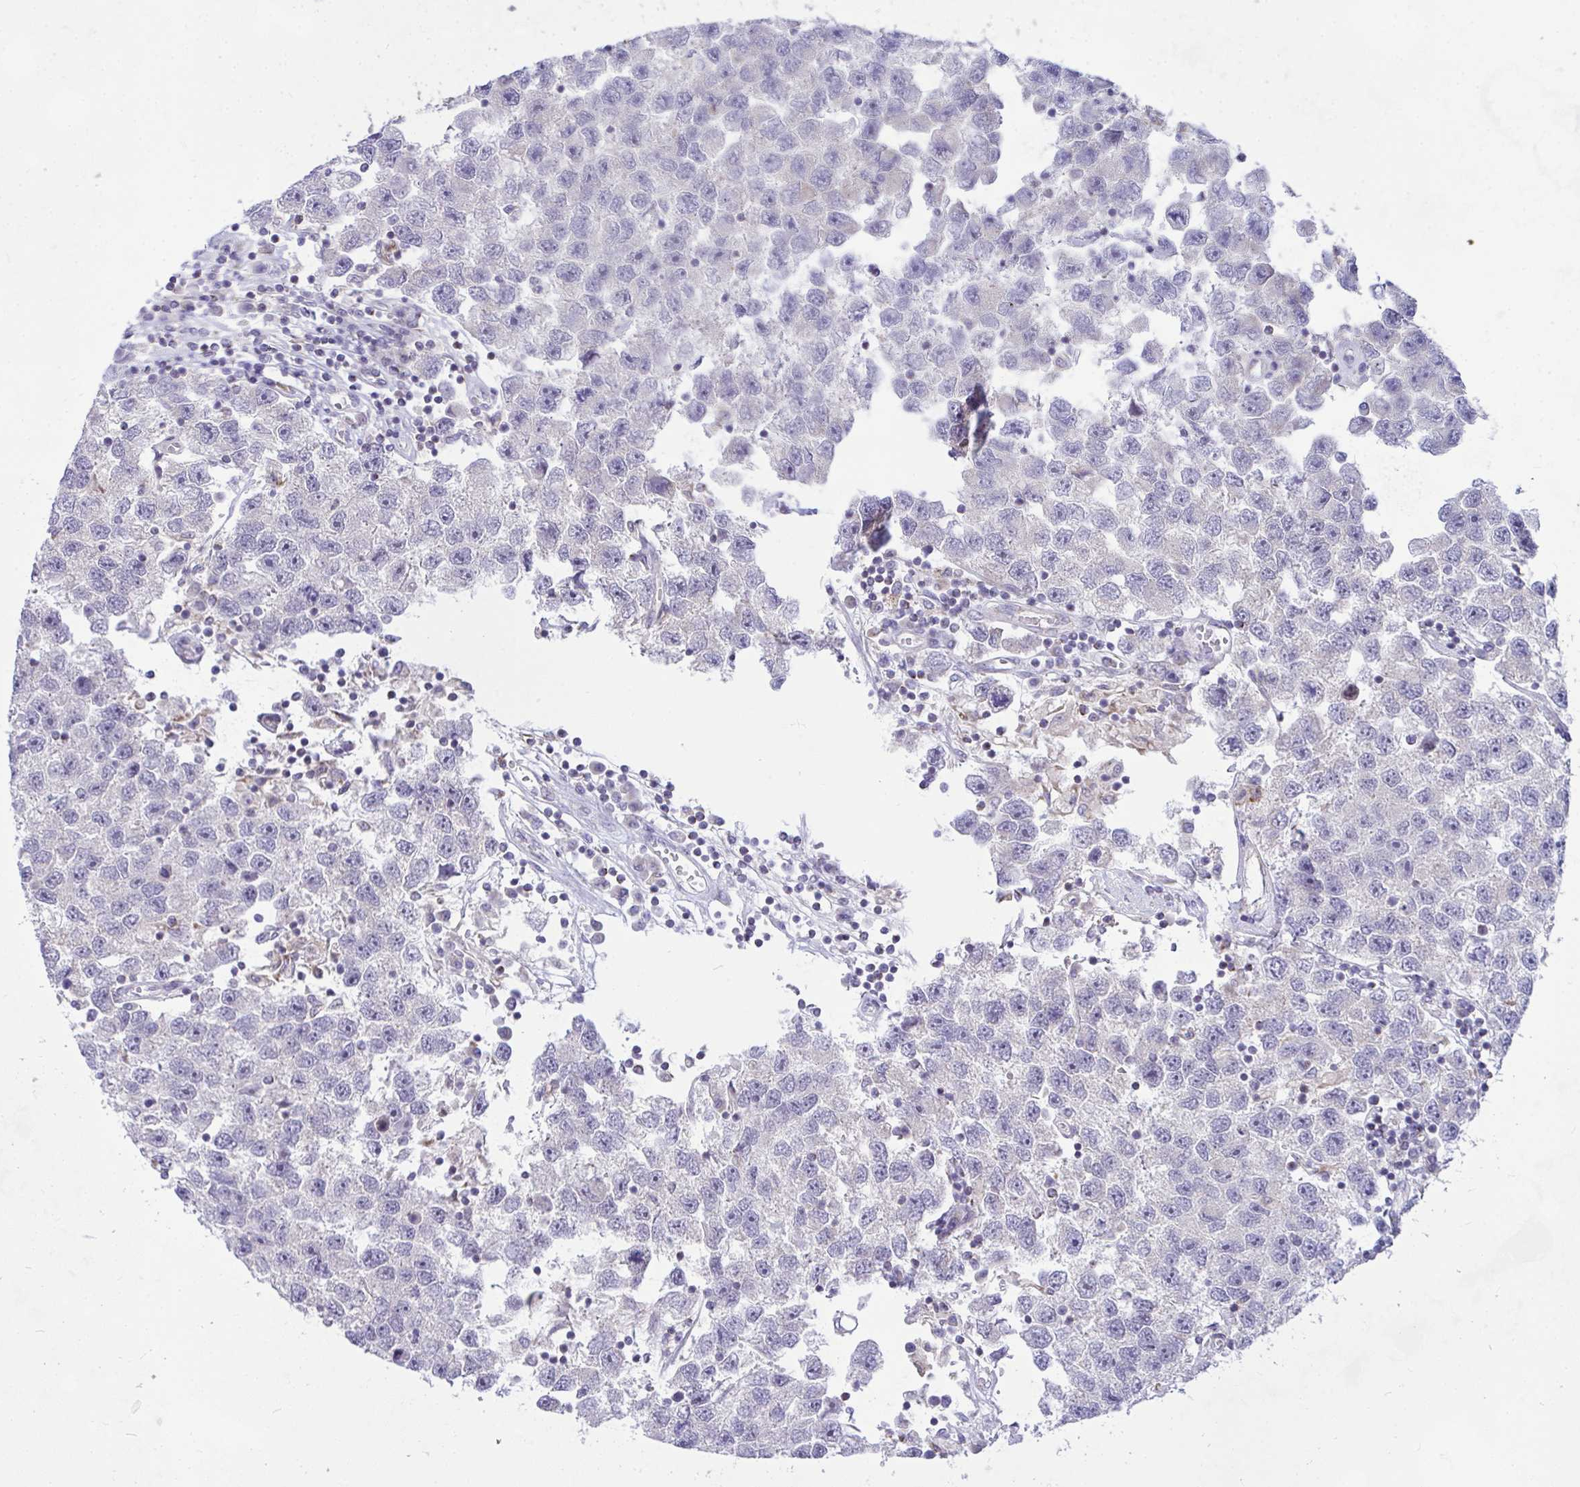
{"staining": {"intensity": "negative", "quantity": "none", "location": "none"}, "tissue": "testis cancer", "cell_type": "Tumor cells", "image_type": "cancer", "snomed": [{"axis": "morphology", "description": "Seminoma, NOS"}, {"axis": "topography", "description": "Testis"}], "caption": "High power microscopy photomicrograph of an IHC histopathology image of testis cancer, revealing no significant expression in tumor cells.", "gene": "CEP63", "patient": {"sex": "male", "age": 26}}